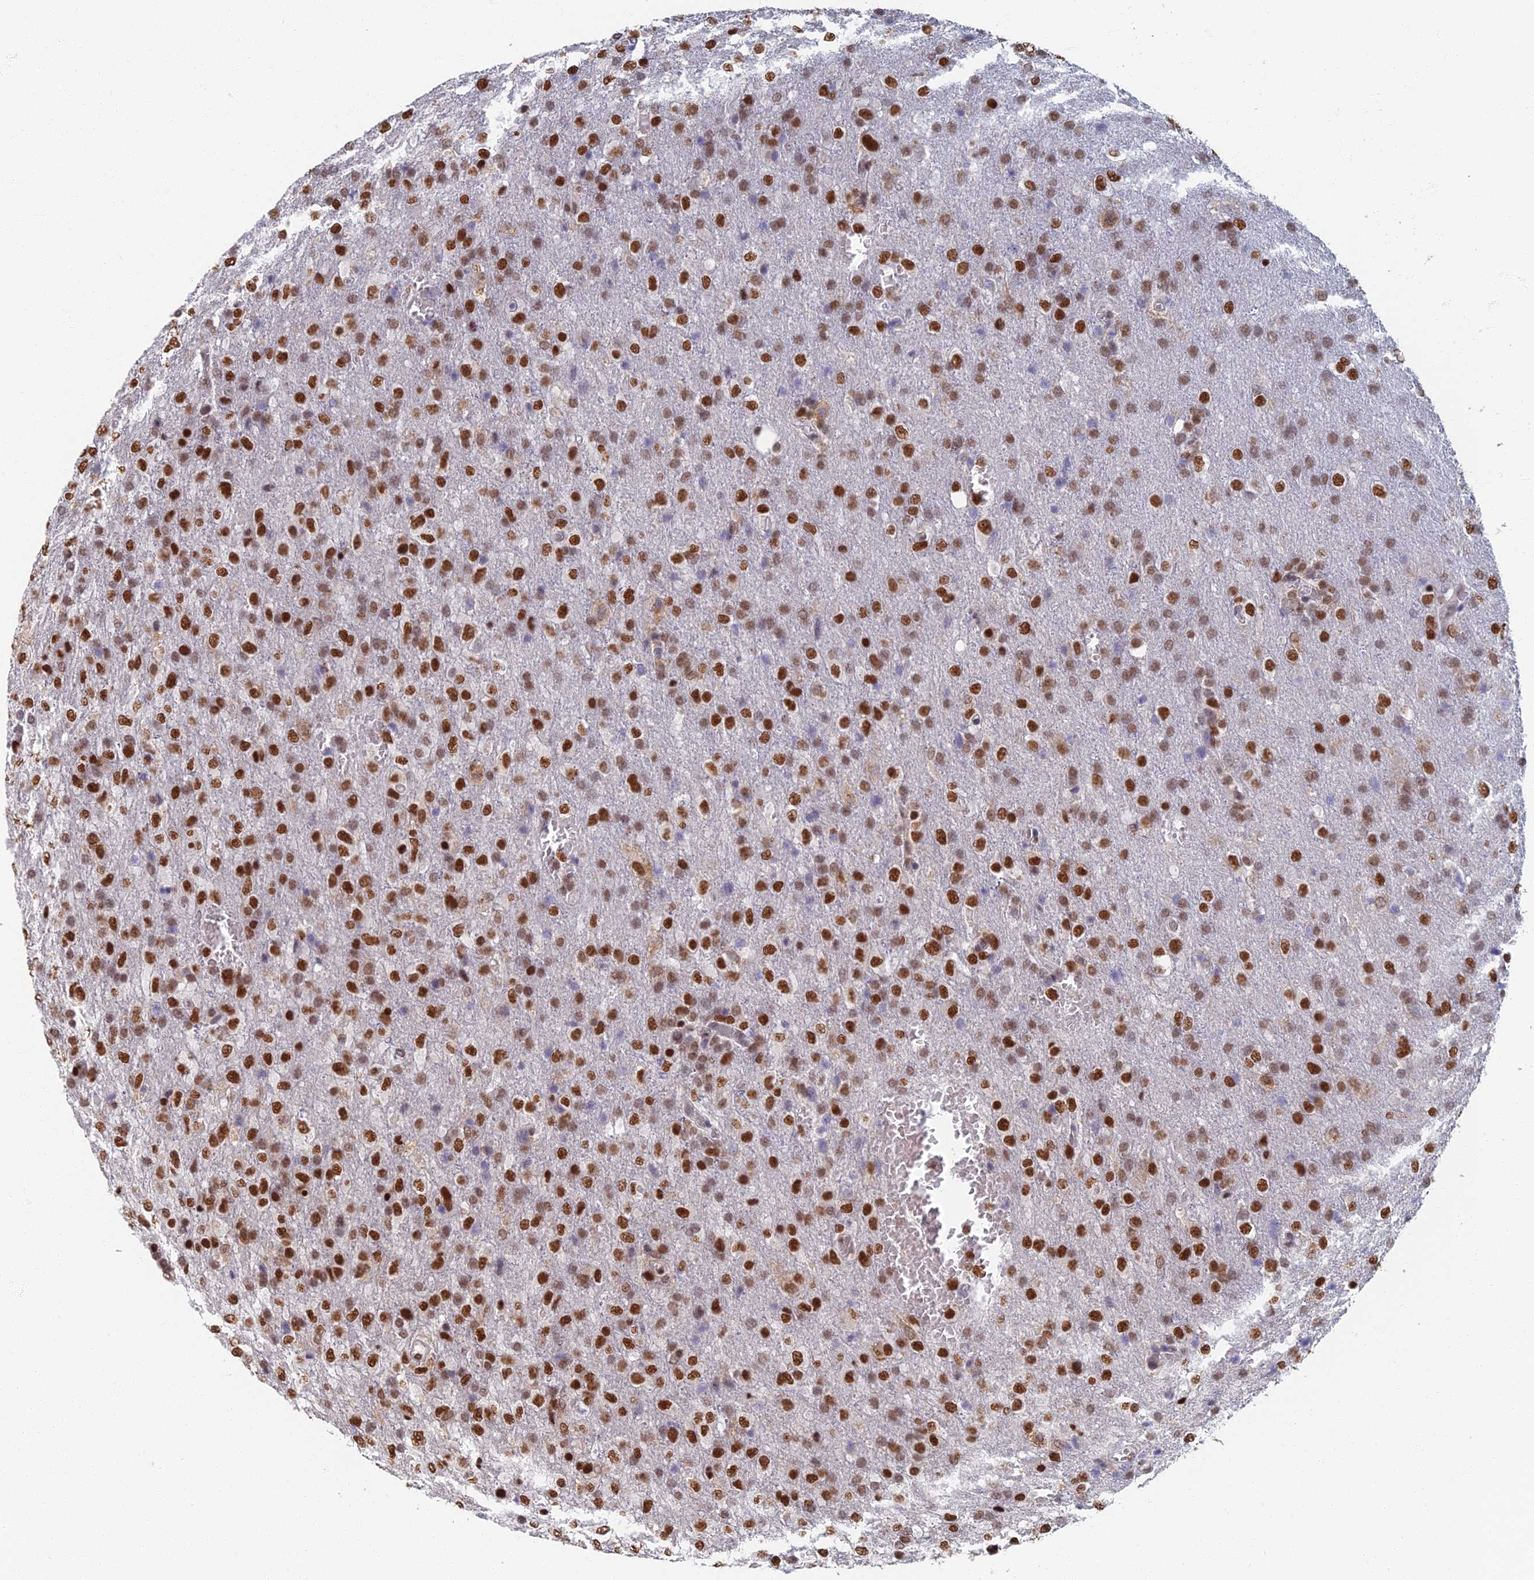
{"staining": {"intensity": "strong", "quantity": ">75%", "location": "nuclear"}, "tissue": "glioma", "cell_type": "Tumor cells", "image_type": "cancer", "snomed": [{"axis": "morphology", "description": "Glioma, malignant, High grade"}, {"axis": "topography", "description": "Brain"}], "caption": "Strong nuclear expression for a protein is appreciated in approximately >75% of tumor cells of malignant glioma (high-grade) using IHC.", "gene": "GPATCH1", "patient": {"sex": "female", "age": 74}}